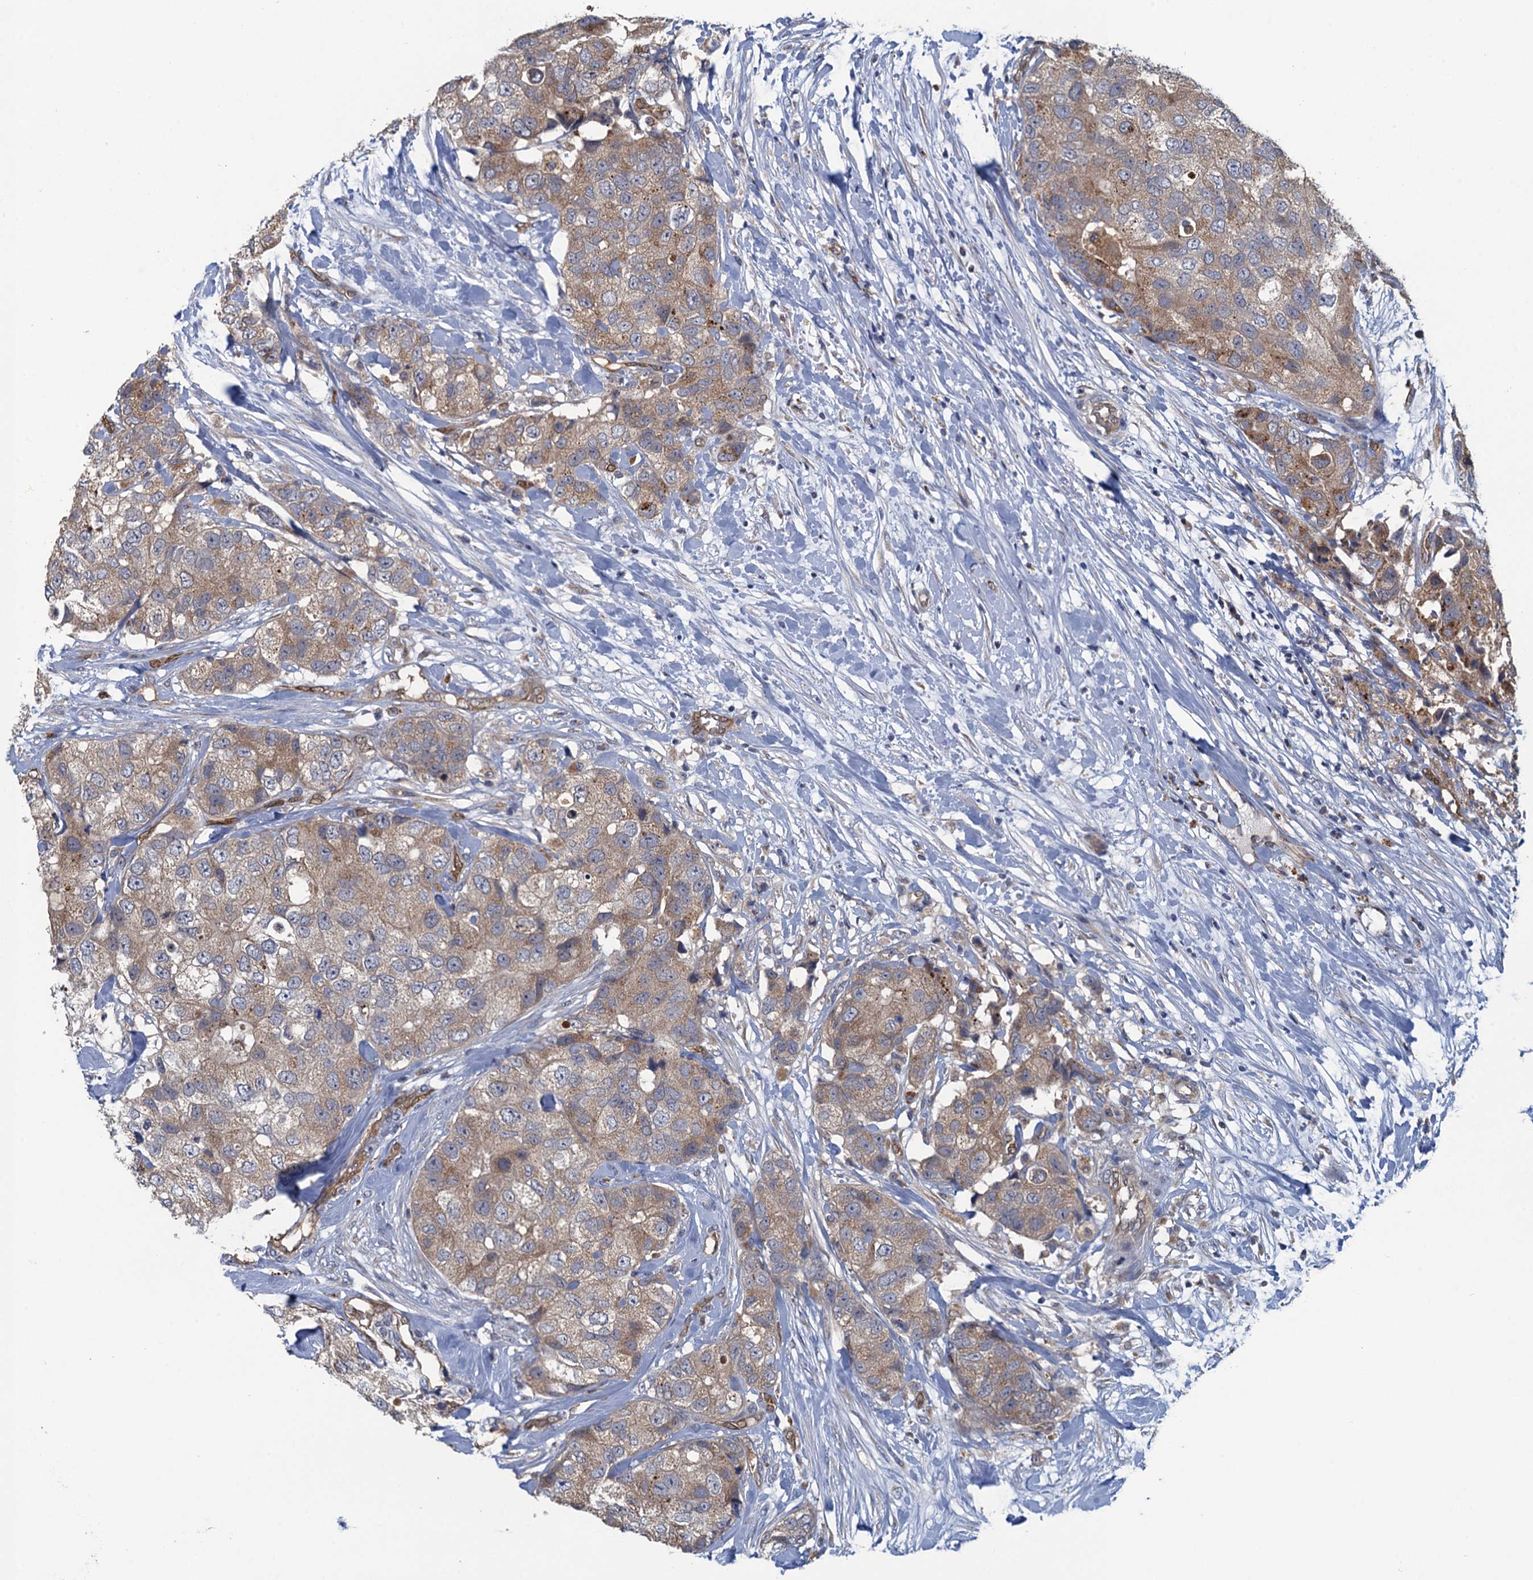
{"staining": {"intensity": "weak", "quantity": ">75%", "location": "cytoplasmic/membranous"}, "tissue": "breast cancer", "cell_type": "Tumor cells", "image_type": "cancer", "snomed": [{"axis": "morphology", "description": "Duct carcinoma"}, {"axis": "topography", "description": "Breast"}], "caption": "Immunohistochemistry (IHC) of invasive ductal carcinoma (breast) reveals low levels of weak cytoplasmic/membranous expression in approximately >75% of tumor cells.", "gene": "KBTBD8", "patient": {"sex": "female", "age": 62}}